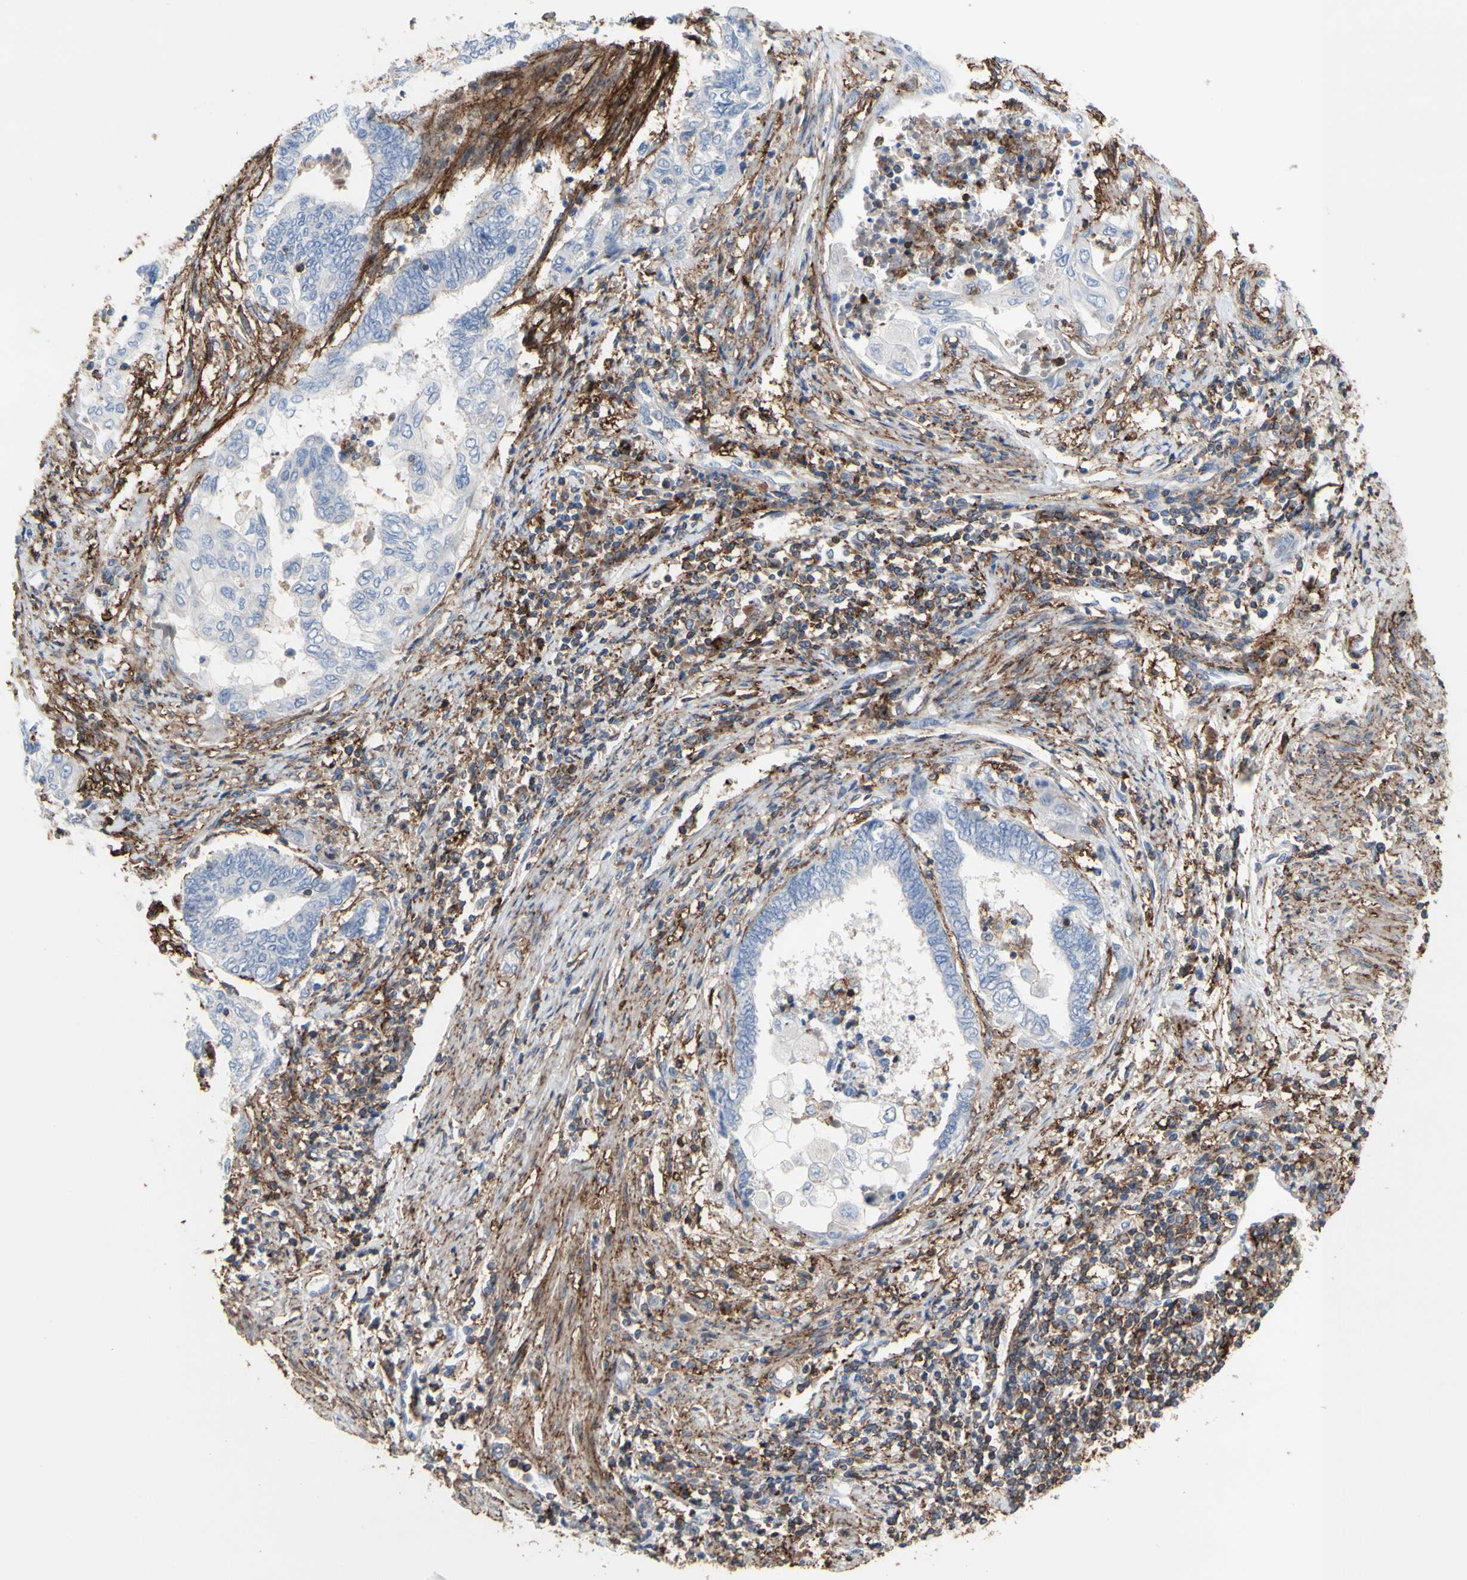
{"staining": {"intensity": "negative", "quantity": "none", "location": "none"}, "tissue": "endometrial cancer", "cell_type": "Tumor cells", "image_type": "cancer", "snomed": [{"axis": "morphology", "description": "Adenocarcinoma, NOS"}, {"axis": "topography", "description": "Uterus"}, {"axis": "topography", "description": "Endometrium"}], "caption": "A micrograph of human endometrial cancer (adenocarcinoma) is negative for staining in tumor cells.", "gene": "ANXA6", "patient": {"sex": "female", "age": 70}}